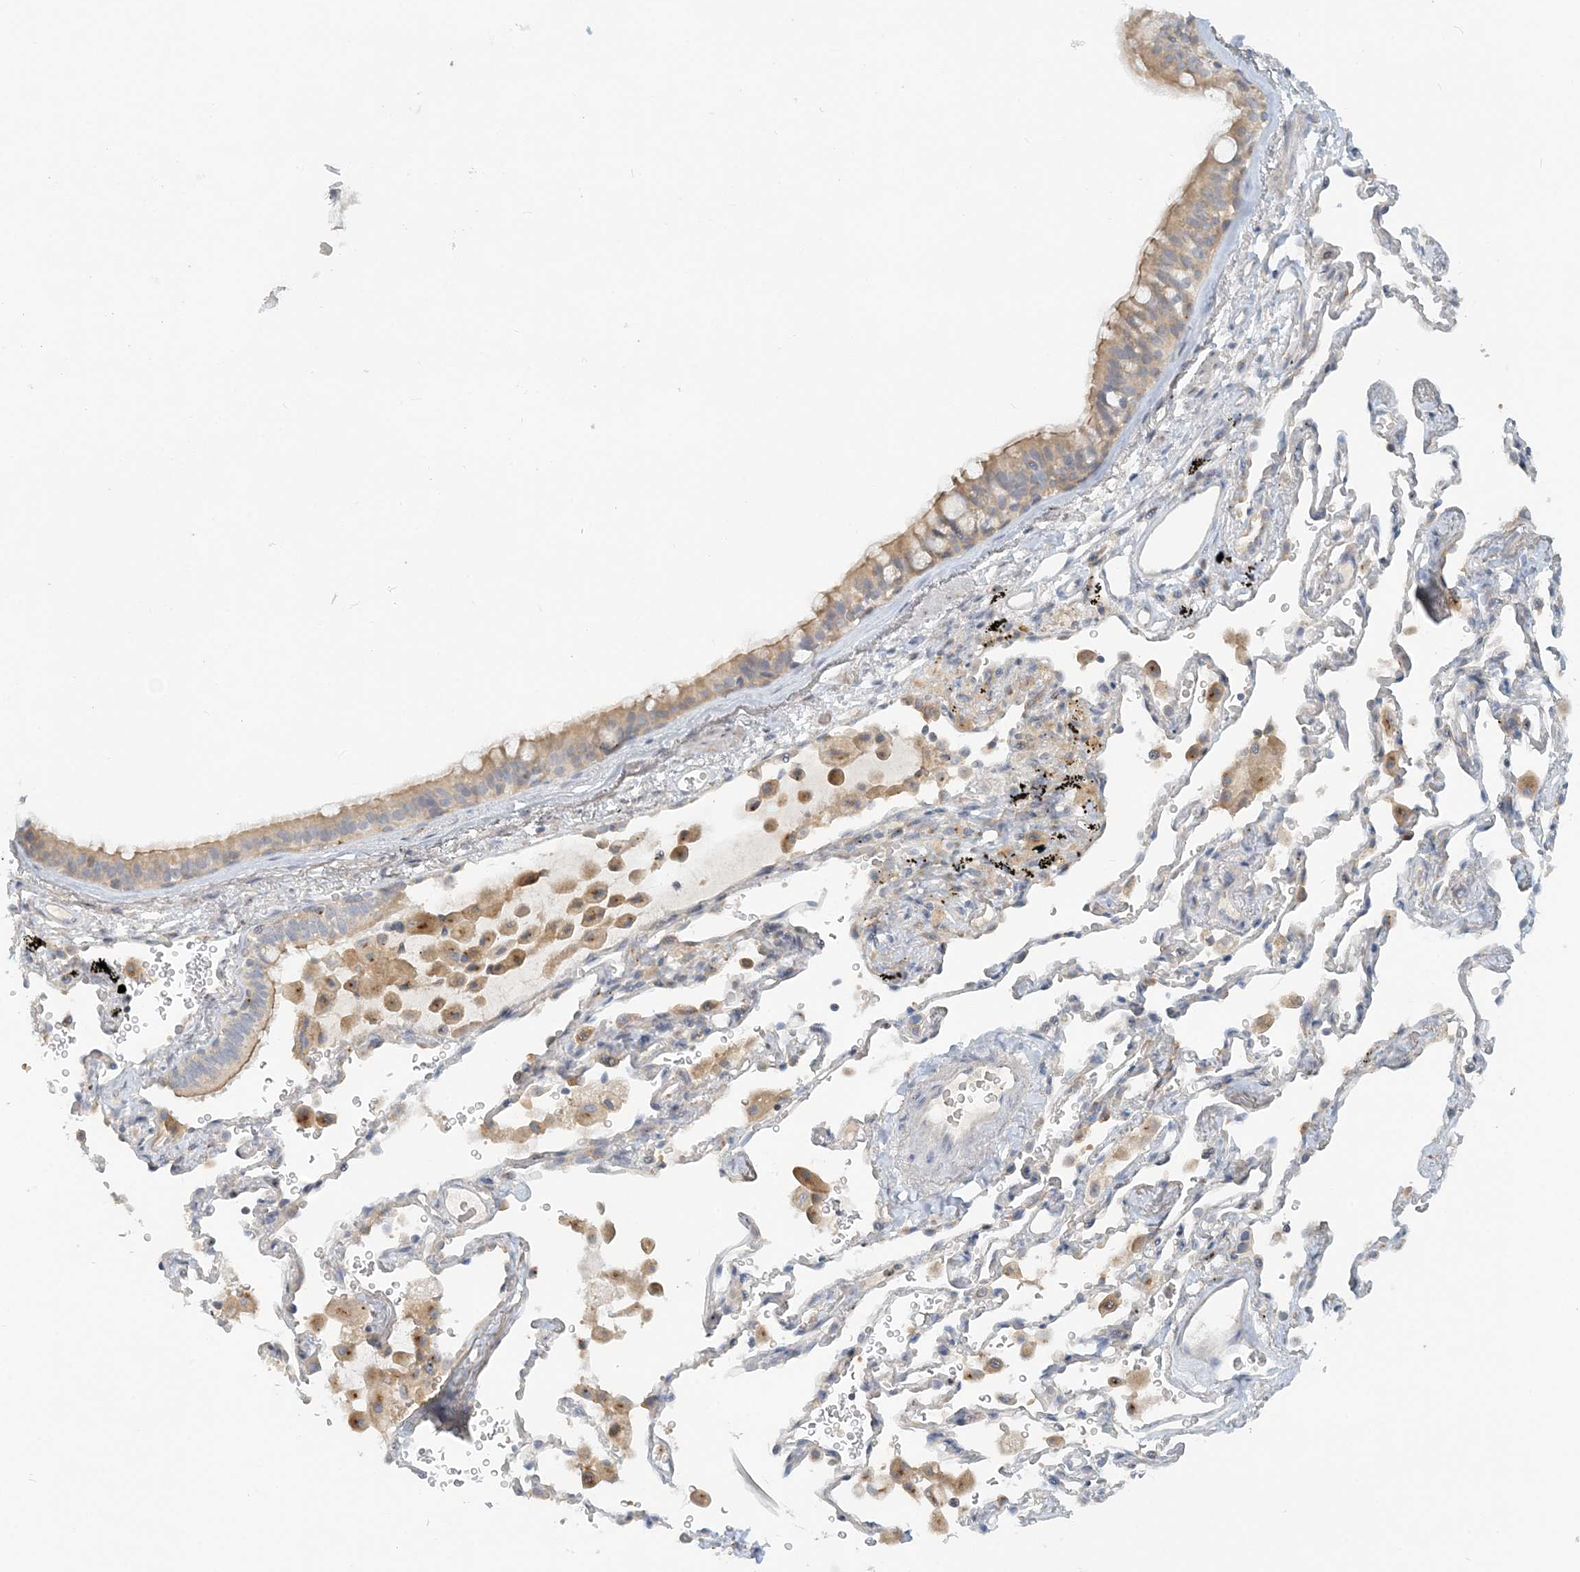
{"staining": {"intensity": "weak", "quantity": ">75%", "location": "cytoplasmic/membranous"}, "tissue": "bronchus", "cell_type": "Respiratory epithelial cells", "image_type": "normal", "snomed": [{"axis": "morphology", "description": "Normal tissue, NOS"}, {"axis": "morphology", "description": "Adenocarcinoma, NOS"}, {"axis": "topography", "description": "Bronchus"}, {"axis": "topography", "description": "Lung"}], "caption": "Bronchus stained with a brown dye demonstrates weak cytoplasmic/membranous positive positivity in approximately >75% of respiratory epithelial cells.", "gene": "NAA11", "patient": {"sex": "male", "age": 54}}